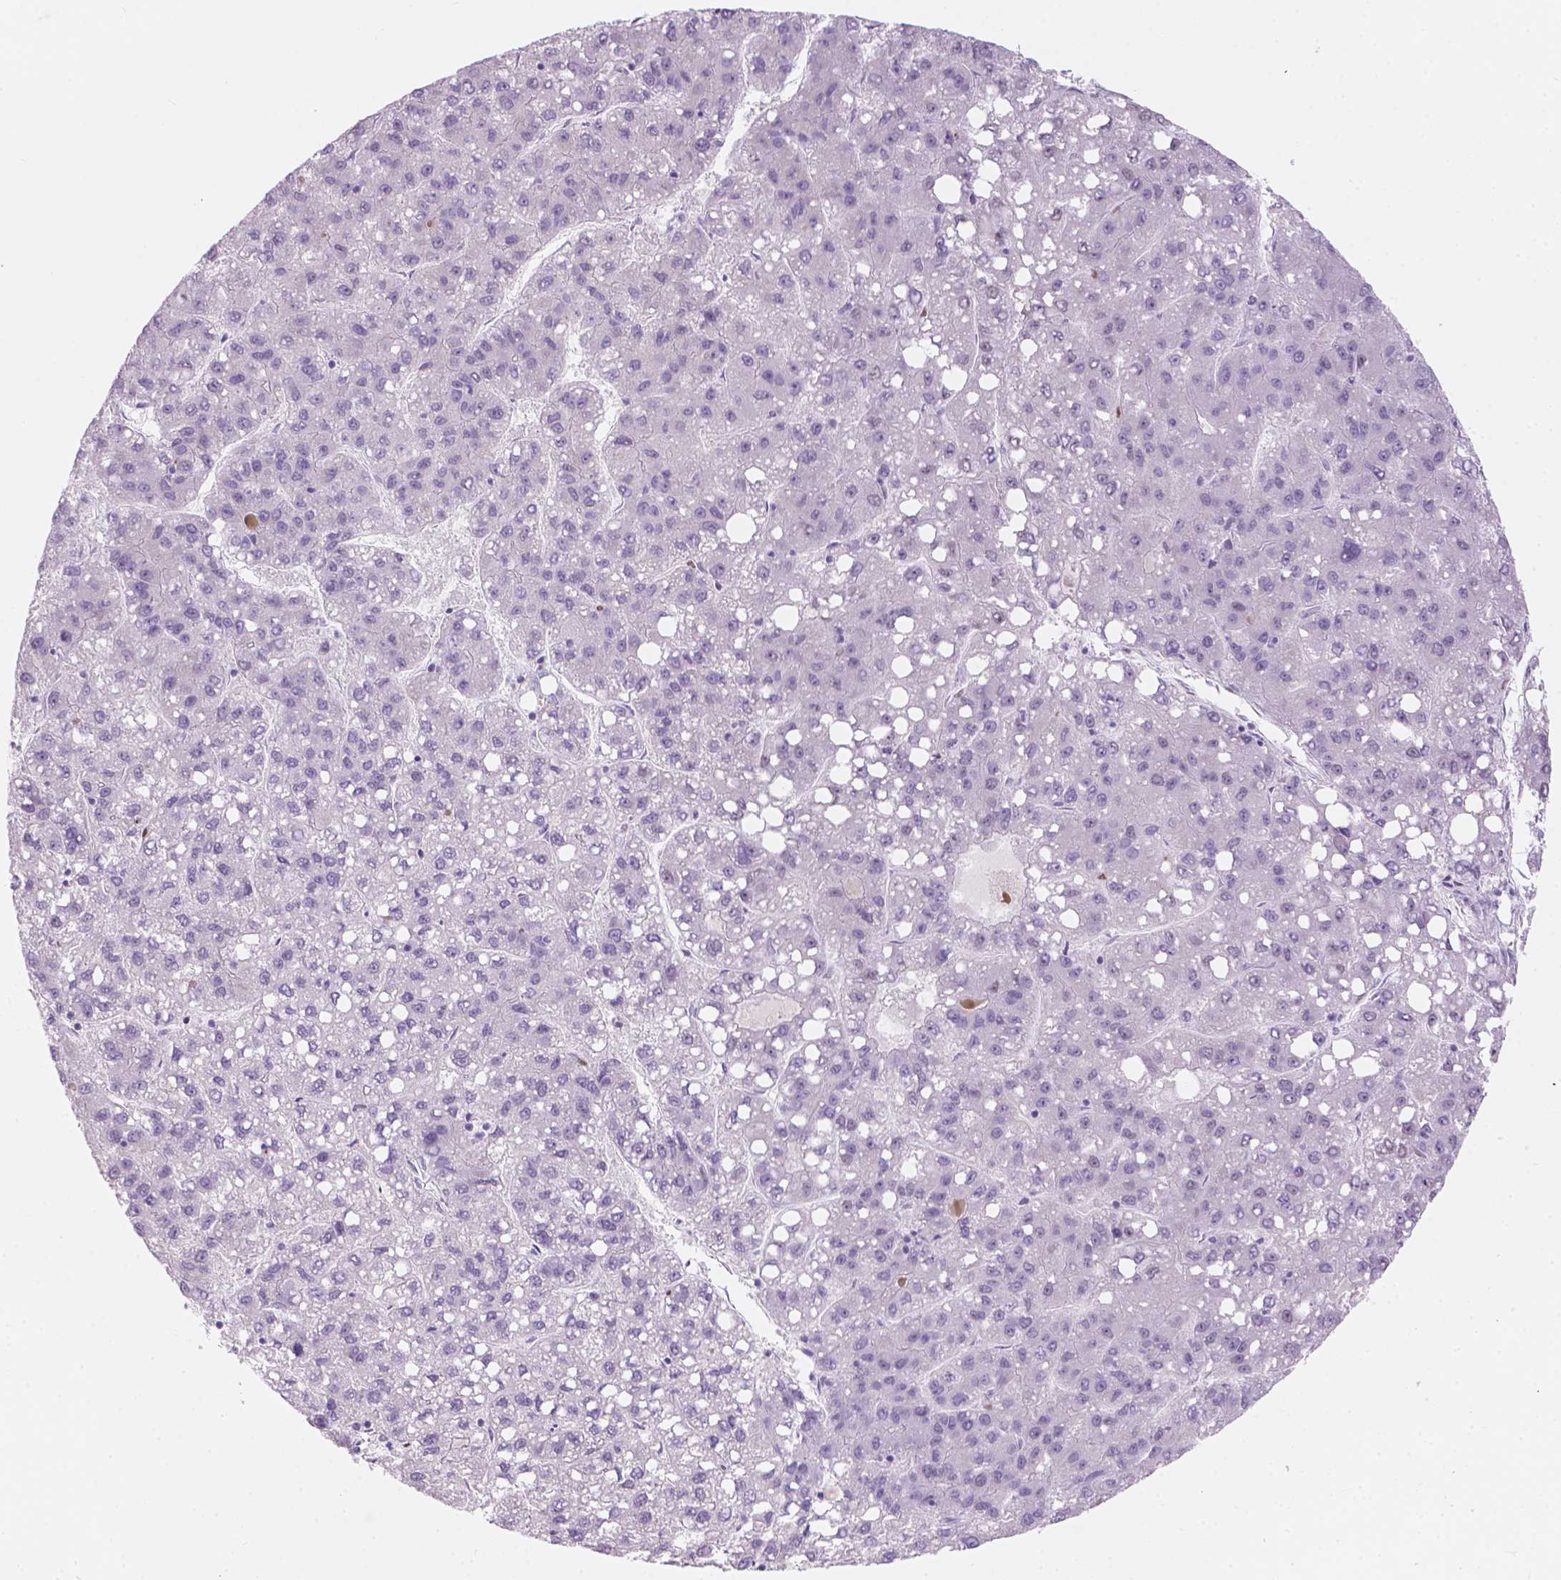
{"staining": {"intensity": "negative", "quantity": "none", "location": "none"}, "tissue": "liver cancer", "cell_type": "Tumor cells", "image_type": "cancer", "snomed": [{"axis": "morphology", "description": "Carcinoma, Hepatocellular, NOS"}, {"axis": "topography", "description": "Liver"}], "caption": "Tumor cells show no significant protein positivity in liver hepatocellular carcinoma.", "gene": "PIAS2", "patient": {"sex": "female", "age": 82}}